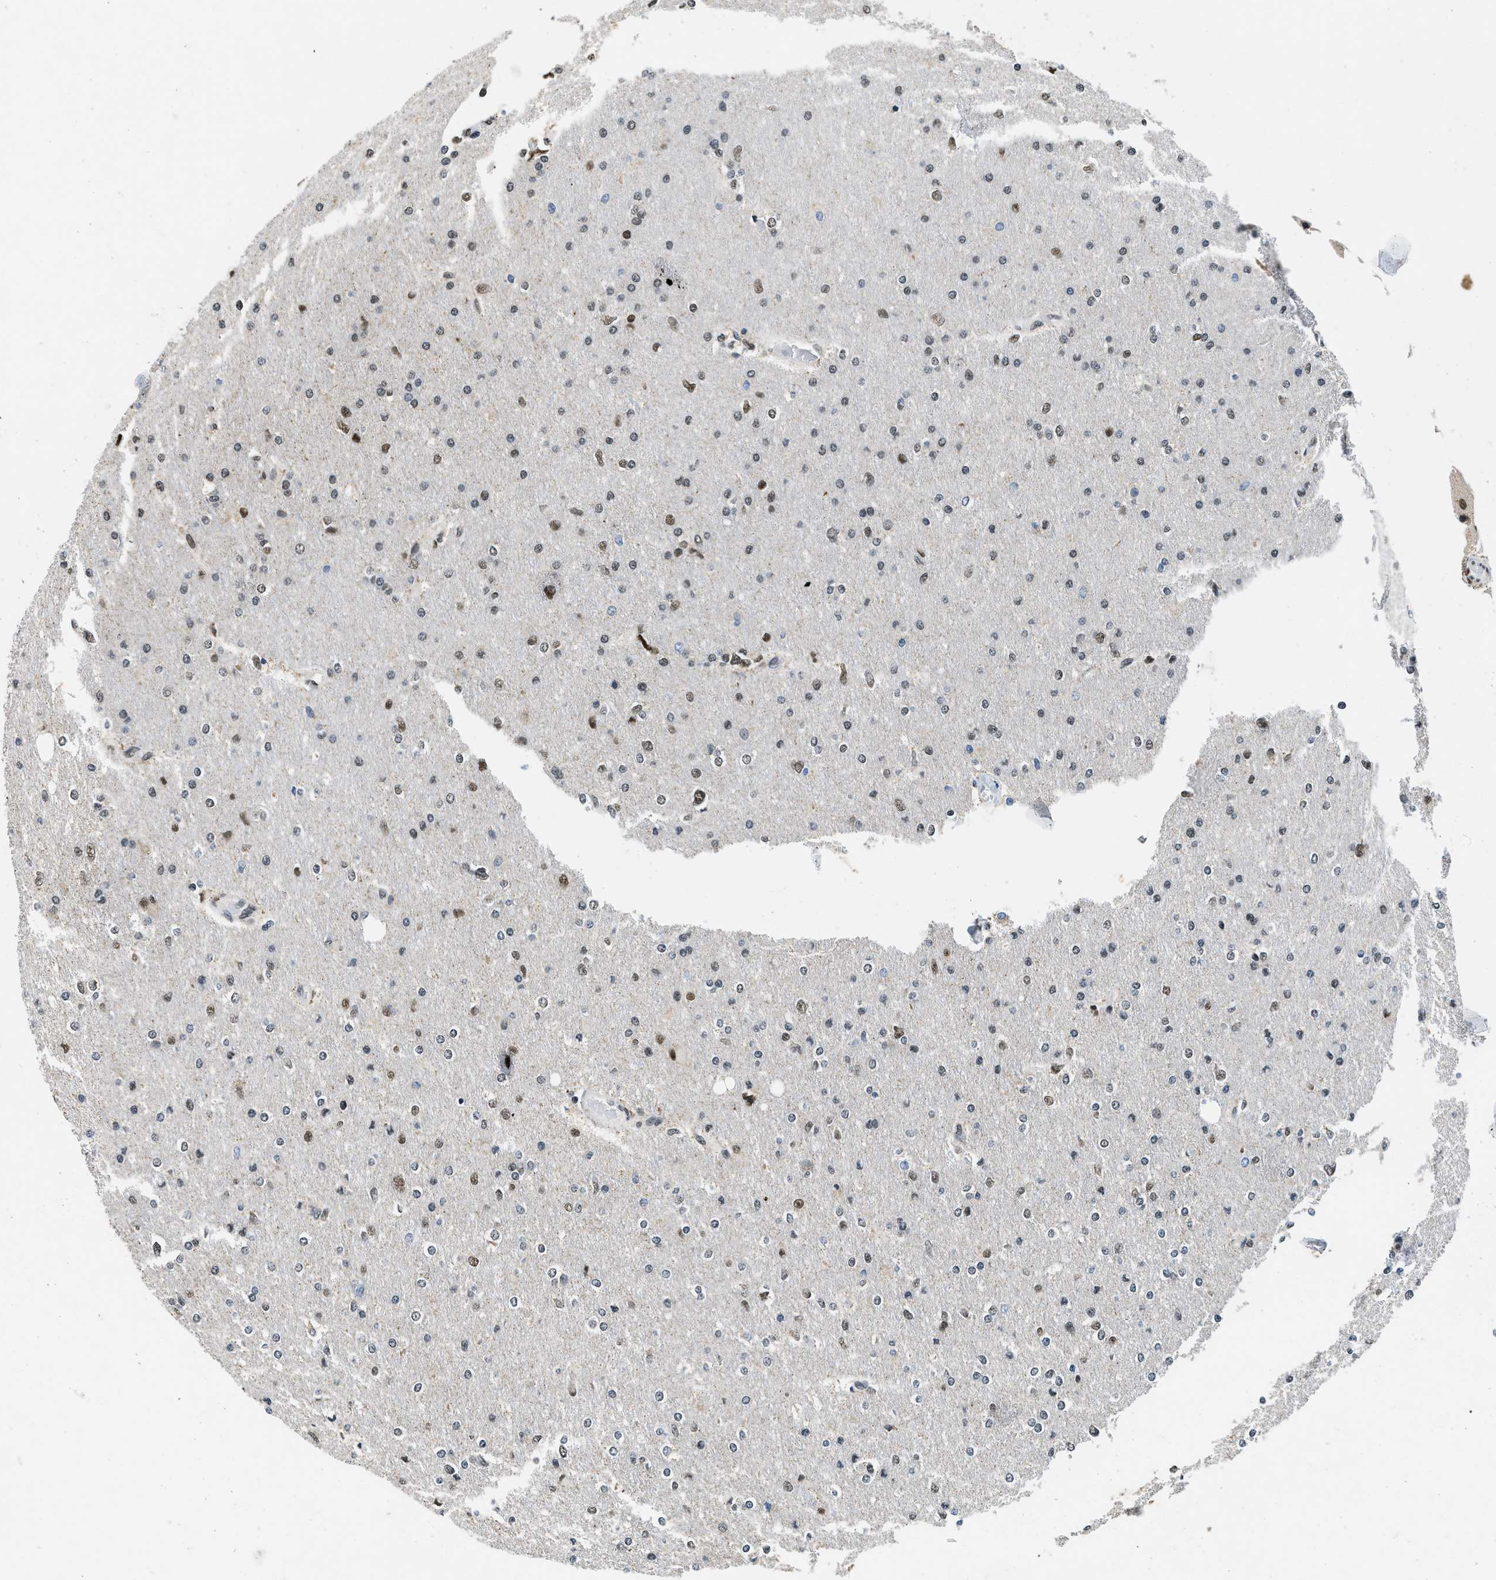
{"staining": {"intensity": "moderate", "quantity": "25%-75%", "location": "nuclear"}, "tissue": "glioma", "cell_type": "Tumor cells", "image_type": "cancer", "snomed": [{"axis": "morphology", "description": "Glioma, malignant, High grade"}, {"axis": "topography", "description": "Cerebral cortex"}], "caption": "A brown stain shows moderate nuclear staining of a protein in human glioma tumor cells.", "gene": "KDM3B", "patient": {"sex": "female", "age": 36}}